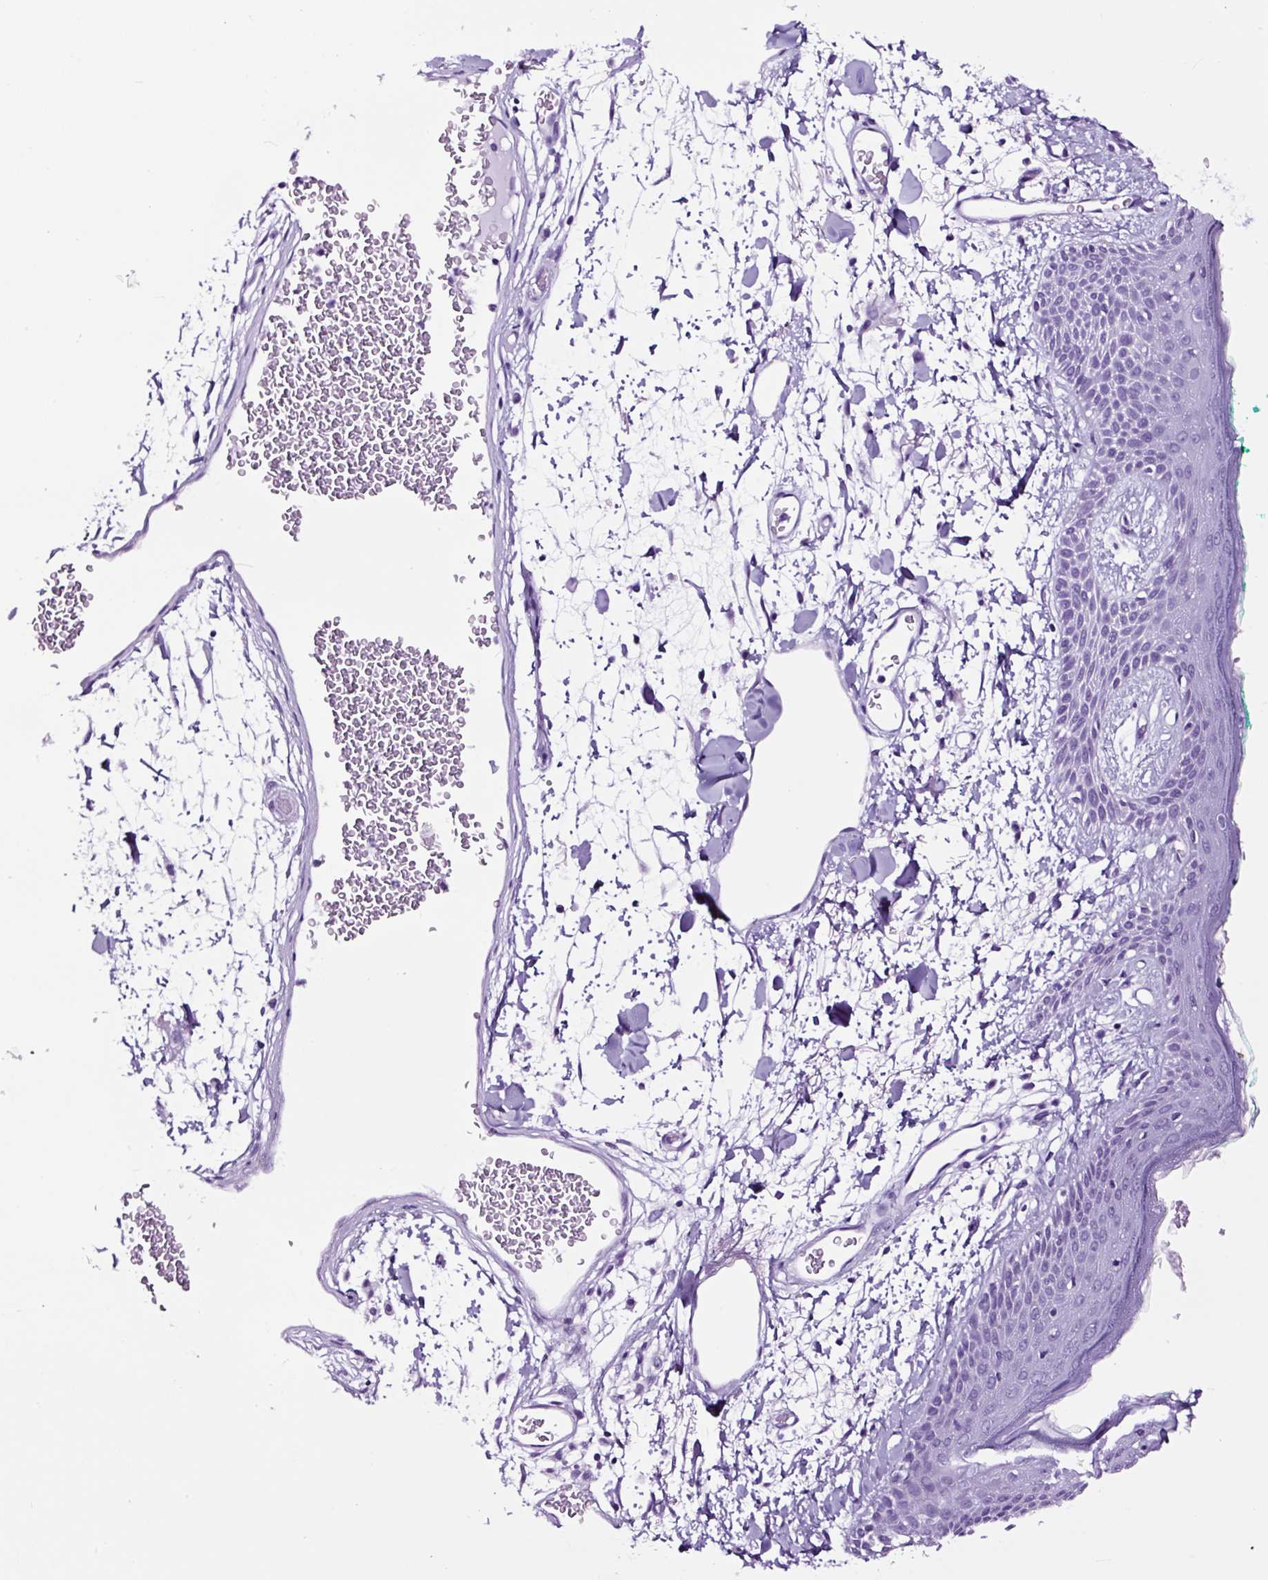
{"staining": {"intensity": "negative", "quantity": "none", "location": "none"}, "tissue": "skin", "cell_type": "Fibroblasts", "image_type": "normal", "snomed": [{"axis": "morphology", "description": "Normal tissue, NOS"}, {"axis": "topography", "description": "Skin"}], "caption": "Skin was stained to show a protein in brown. There is no significant expression in fibroblasts.", "gene": "FBXL7", "patient": {"sex": "male", "age": 79}}